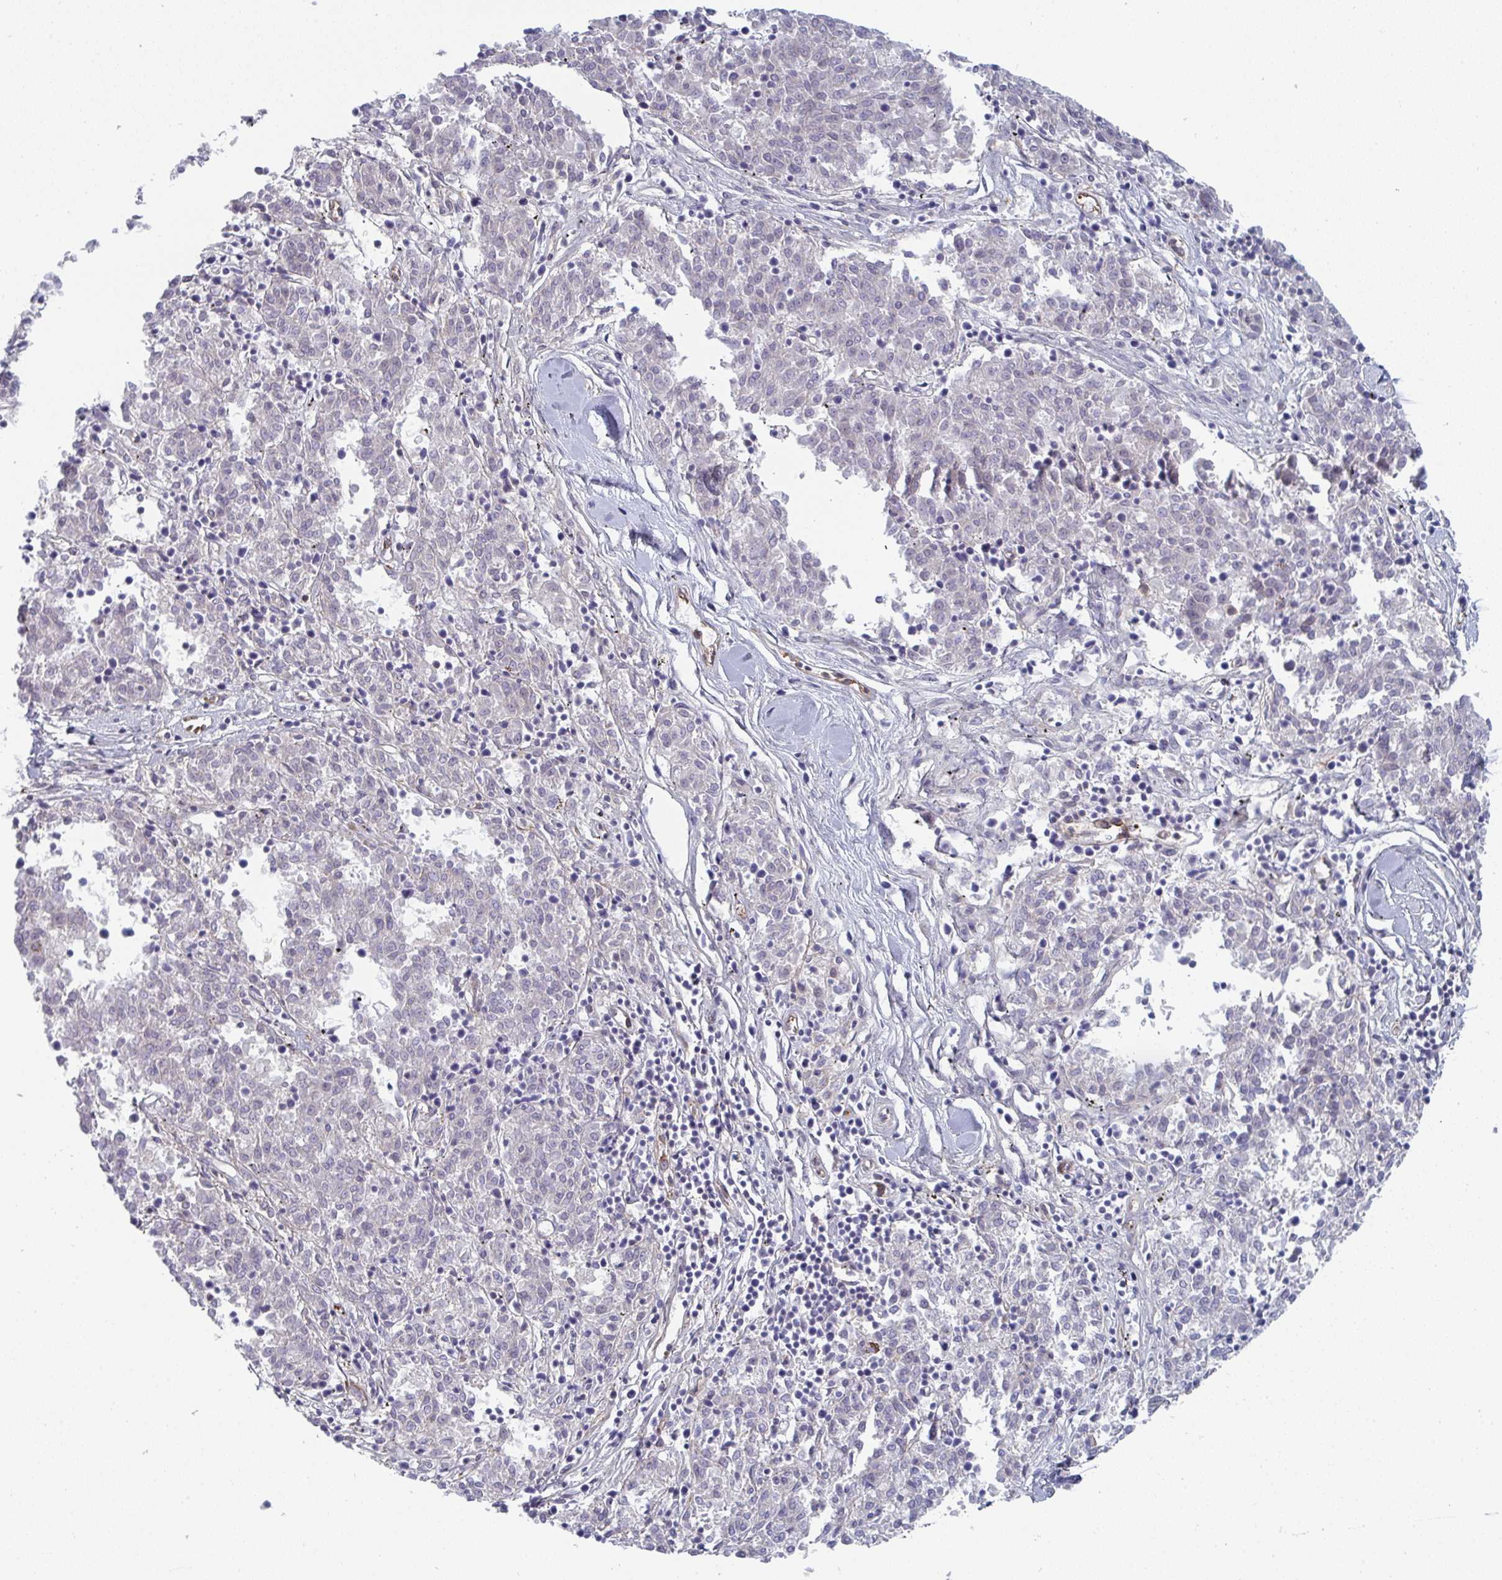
{"staining": {"intensity": "negative", "quantity": "none", "location": "none"}, "tissue": "melanoma", "cell_type": "Tumor cells", "image_type": "cancer", "snomed": [{"axis": "morphology", "description": "Malignant melanoma, NOS"}, {"axis": "topography", "description": "Skin"}], "caption": "The immunohistochemistry (IHC) micrograph has no significant expression in tumor cells of malignant melanoma tissue.", "gene": "NEURL4", "patient": {"sex": "female", "age": 72}}